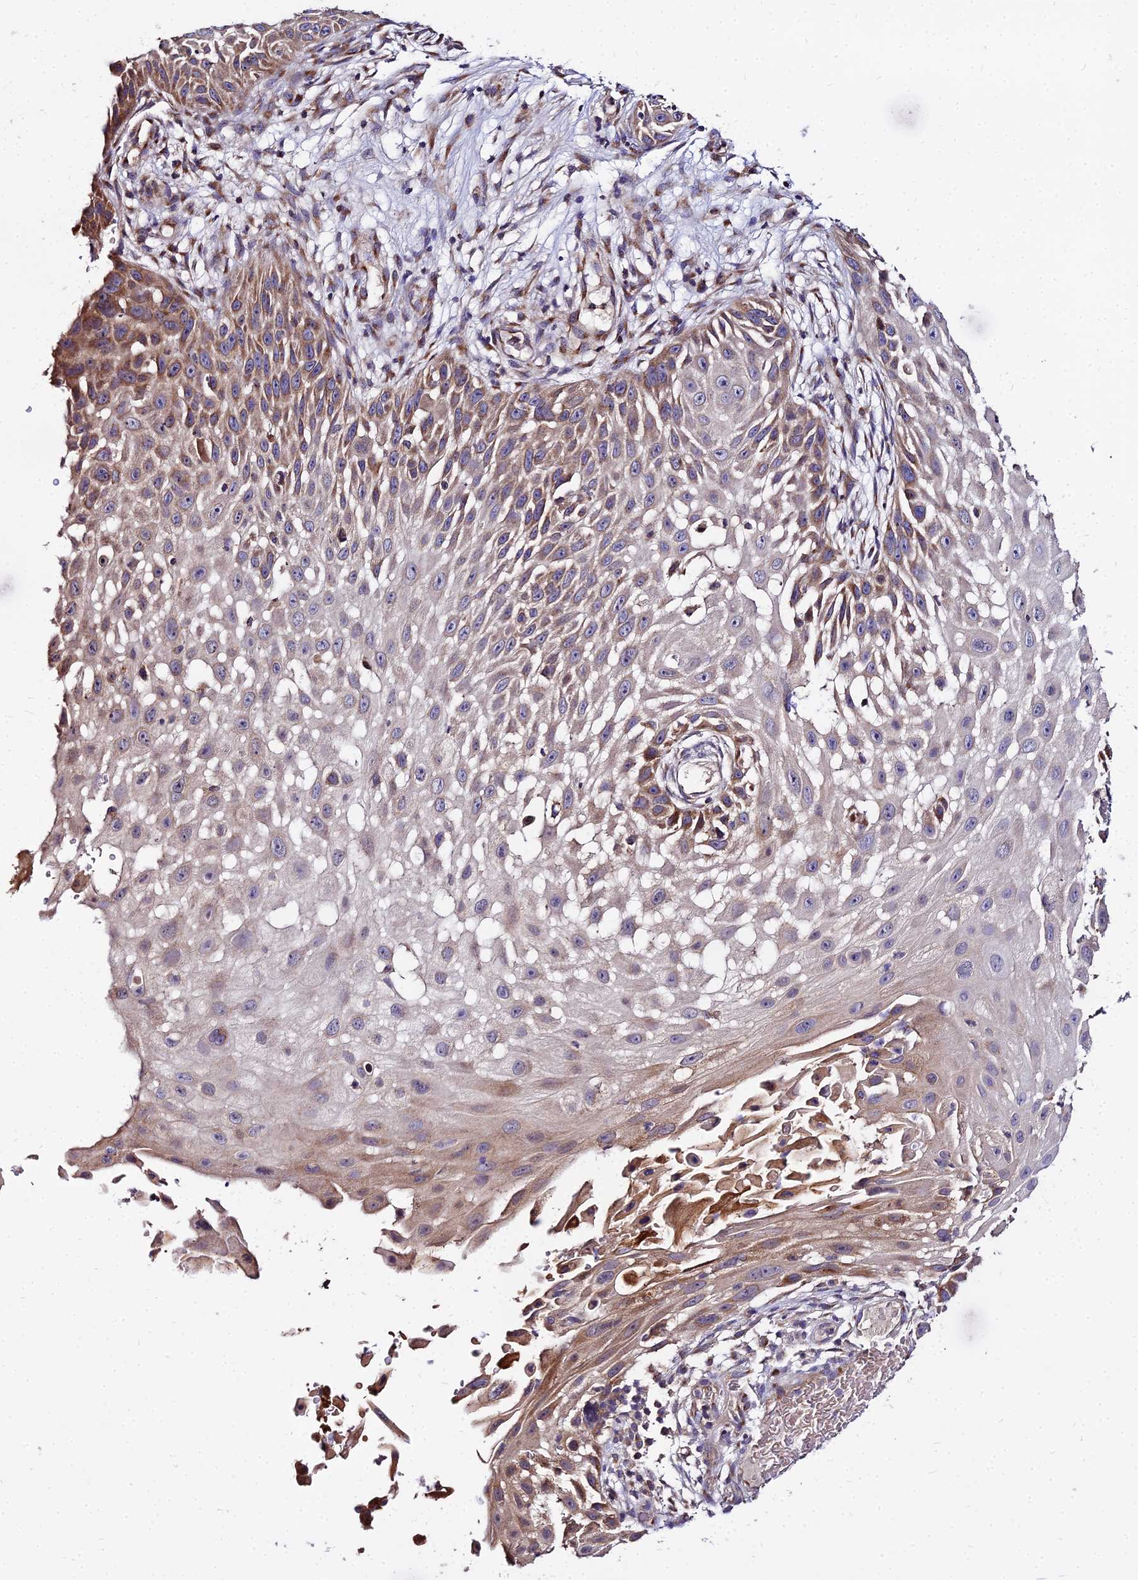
{"staining": {"intensity": "moderate", "quantity": "25%-75%", "location": "cytoplasmic/membranous"}, "tissue": "skin cancer", "cell_type": "Tumor cells", "image_type": "cancer", "snomed": [{"axis": "morphology", "description": "Squamous cell carcinoma, NOS"}, {"axis": "topography", "description": "Skin"}], "caption": "Moderate cytoplasmic/membranous protein staining is present in about 25%-75% of tumor cells in squamous cell carcinoma (skin).", "gene": "PEX19", "patient": {"sex": "female", "age": 44}}